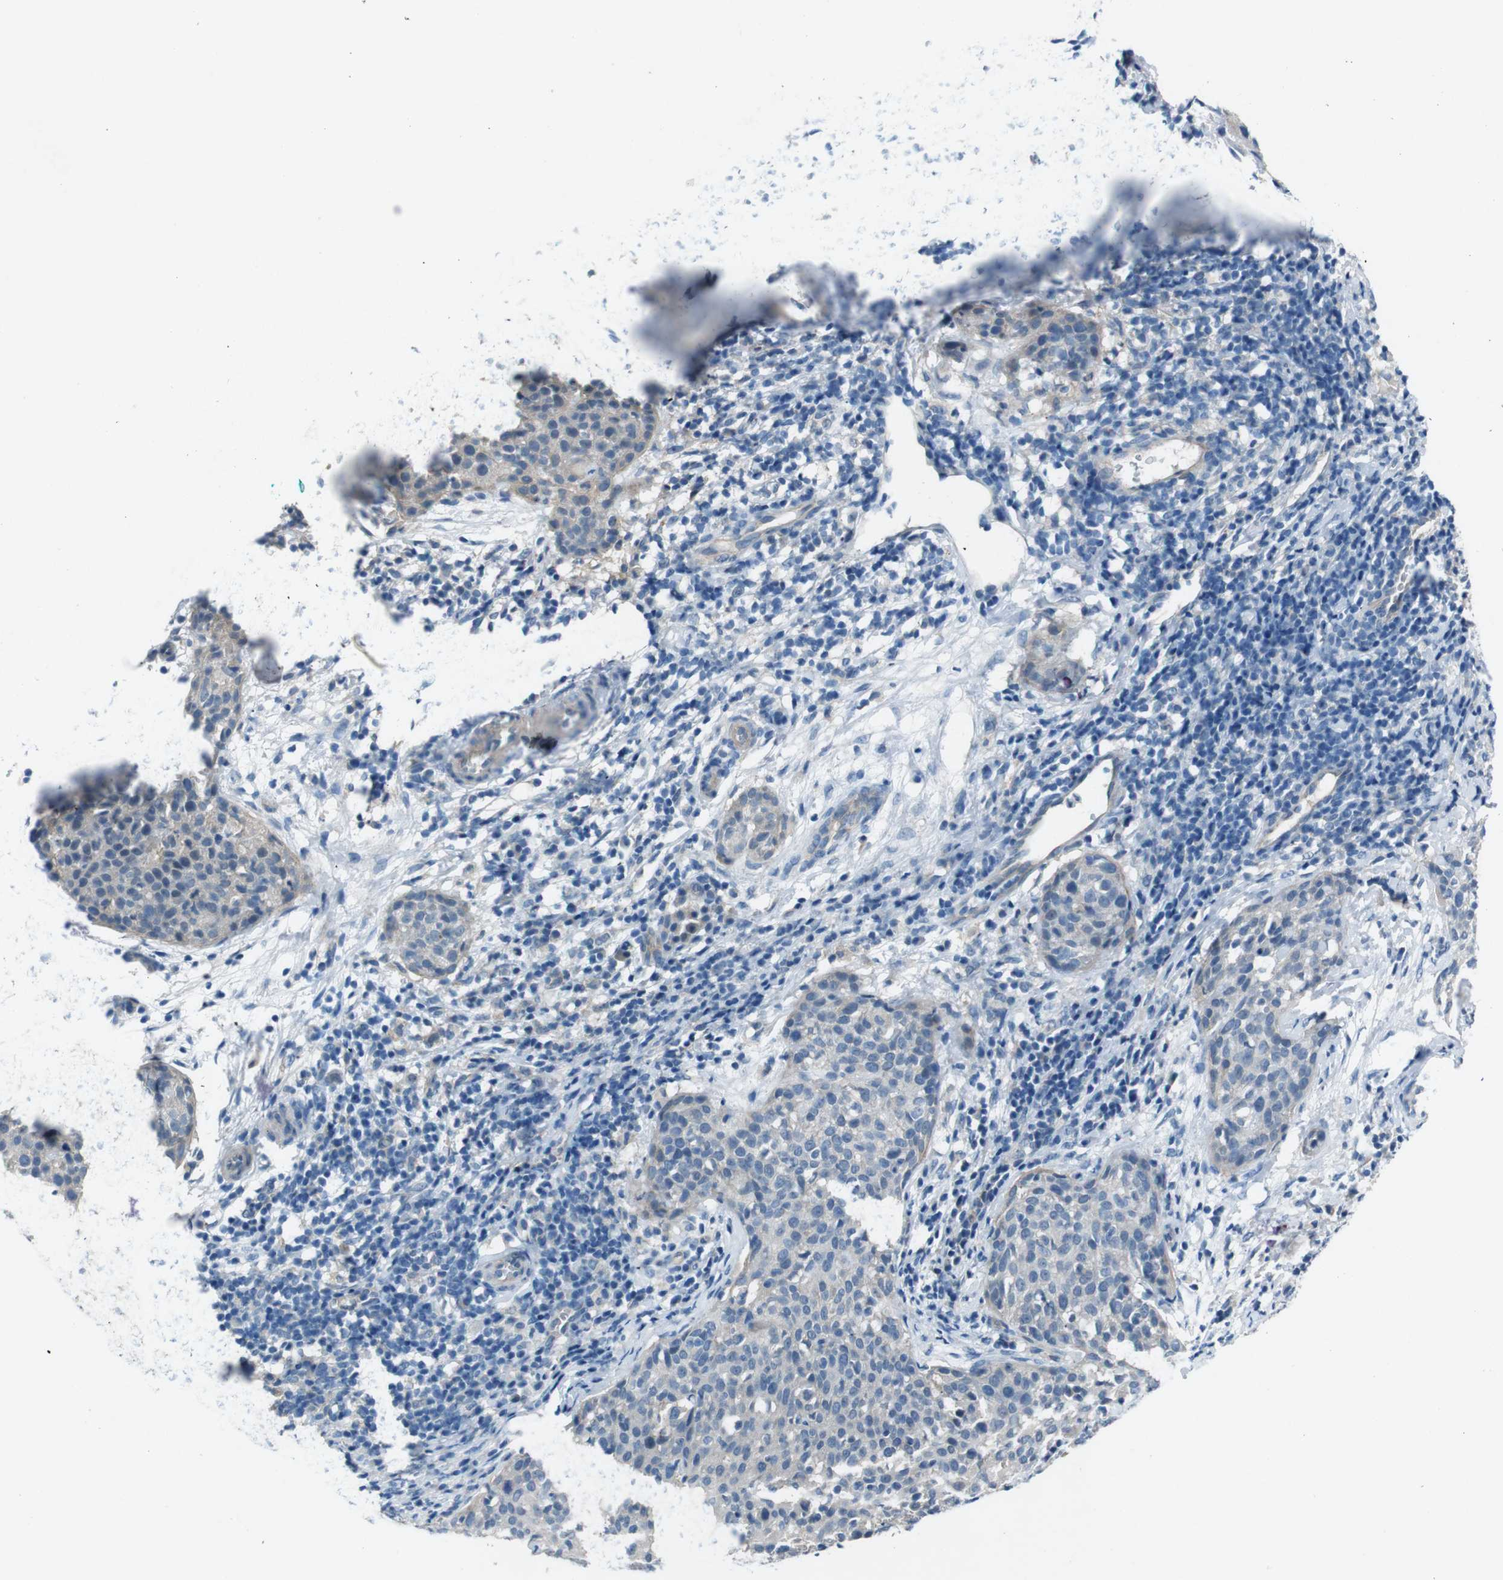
{"staining": {"intensity": "negative", "quantity": "none", "location": "none"}, "tissue": "cervical cancer", "cell_type": "Tumor cells", "image_type": "cancer", "snomed": [{"axis": "morphology", "description": "Squamous cell carcinoma, NOS"}, {"axis": "topography", "description": "Cervix"}], "caption": "A histopathology image of human squamous cell carcinoma (cervical) is negative for staining in tumor cells. Nuclei are stained in blue.", "gene": "PVR", "patient": {"sex": "female", "age": 38}}